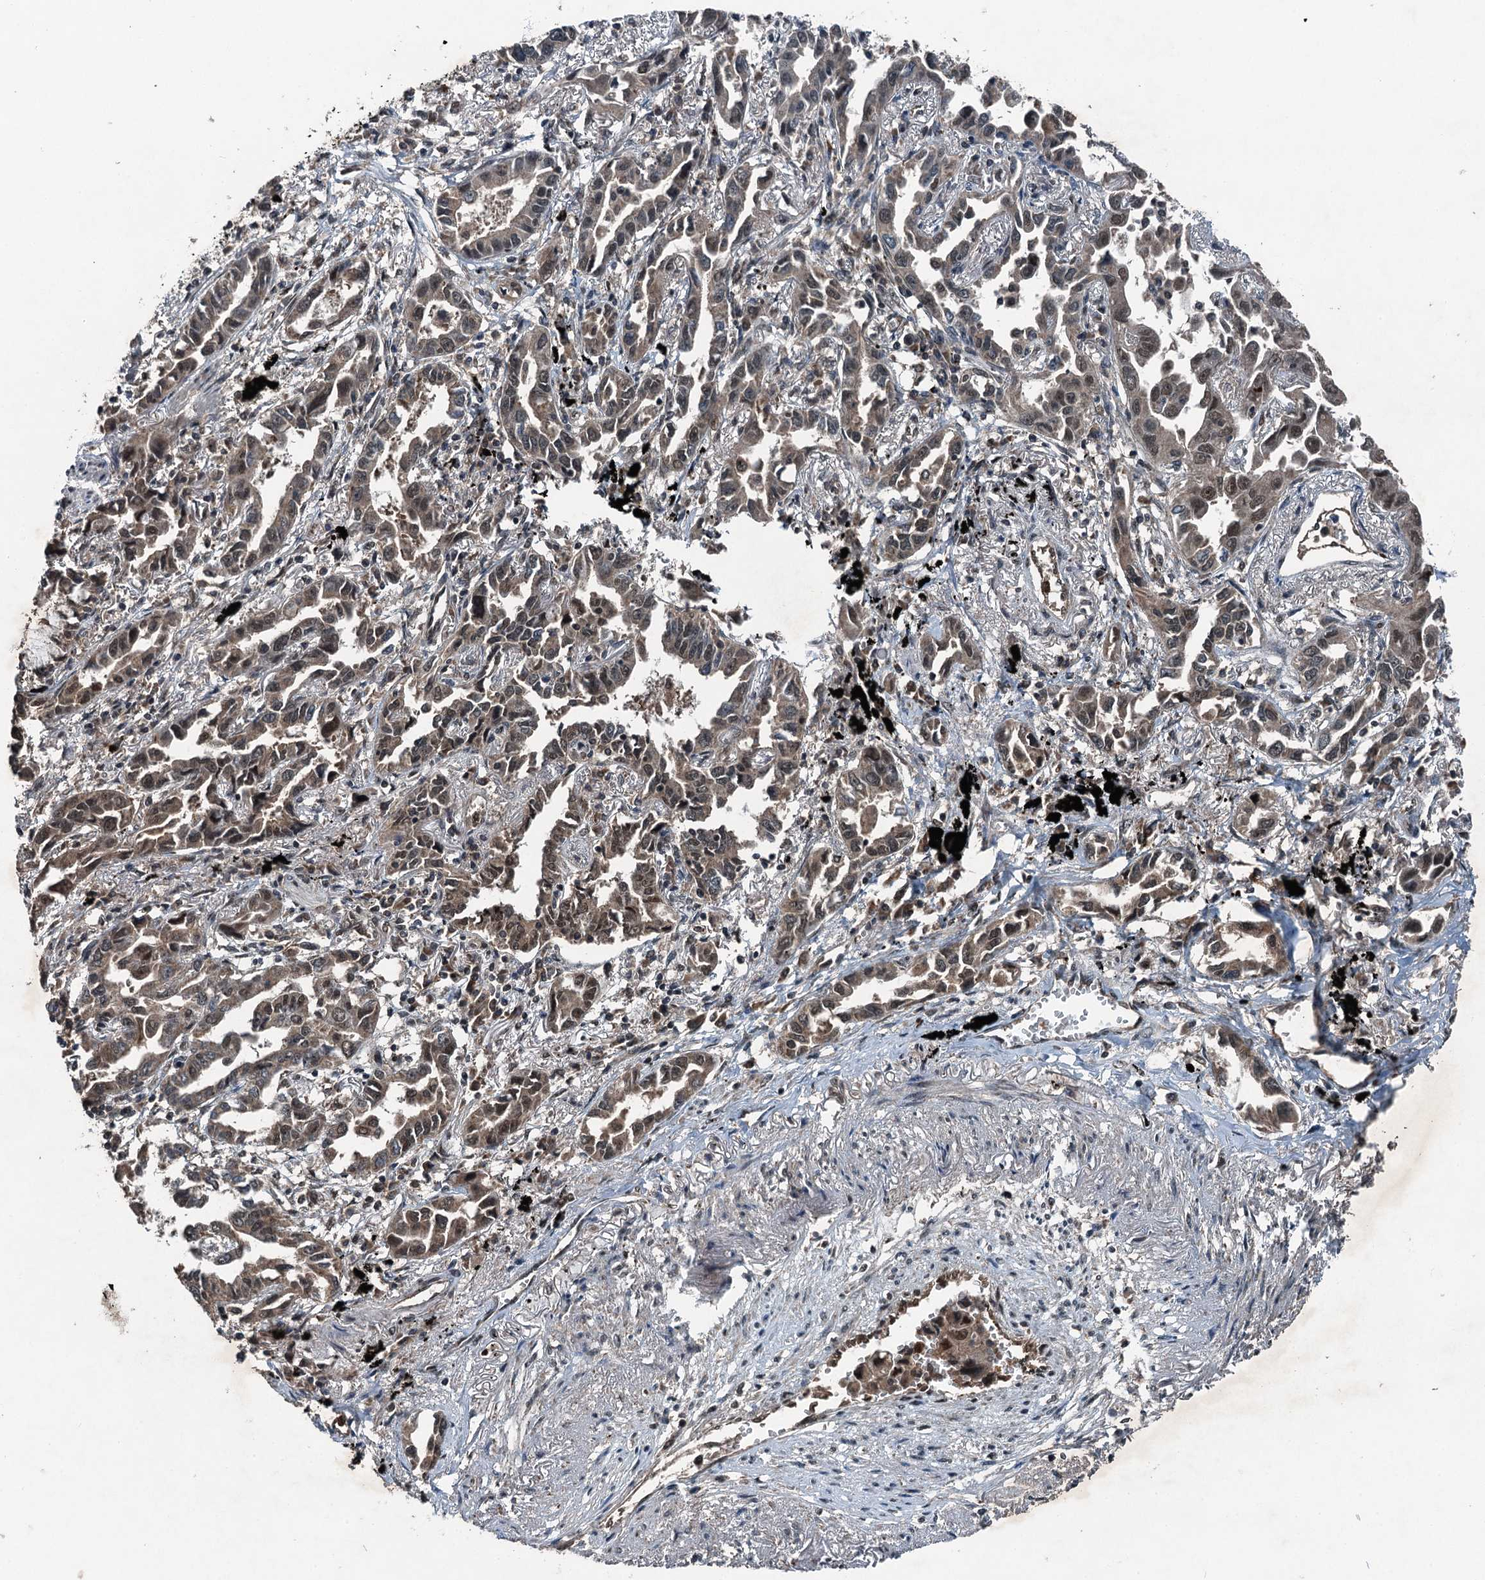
{"staining": {"intensity": "moderate", "quantity": "25%-75%", "location": "cytoplasmic/membranous,nuclear"}, "tissue": "lung cancer", "cell_type": "Tumor cells", "image_type": "cancer", "snomed": [{"axis": "morphology", "description": "Adenocarcinoma, NOS"}, {"axis": "topography", "description": "Lung"}], "caption": "Immunohistochemical staining of human lung adenocarcinoma exhibits medium levels of moderate cytoplasmic/membranous and nuclear staining in about 25%-75% of tumor cells. Using DAB (3,3'-diaminobenzidine) (brown) and hematoxylin (blue) stains, captured at high magnification using brightfield microscopy.", "gene": "UBXN6", "patient": {"sex": "male", "age": 67}}